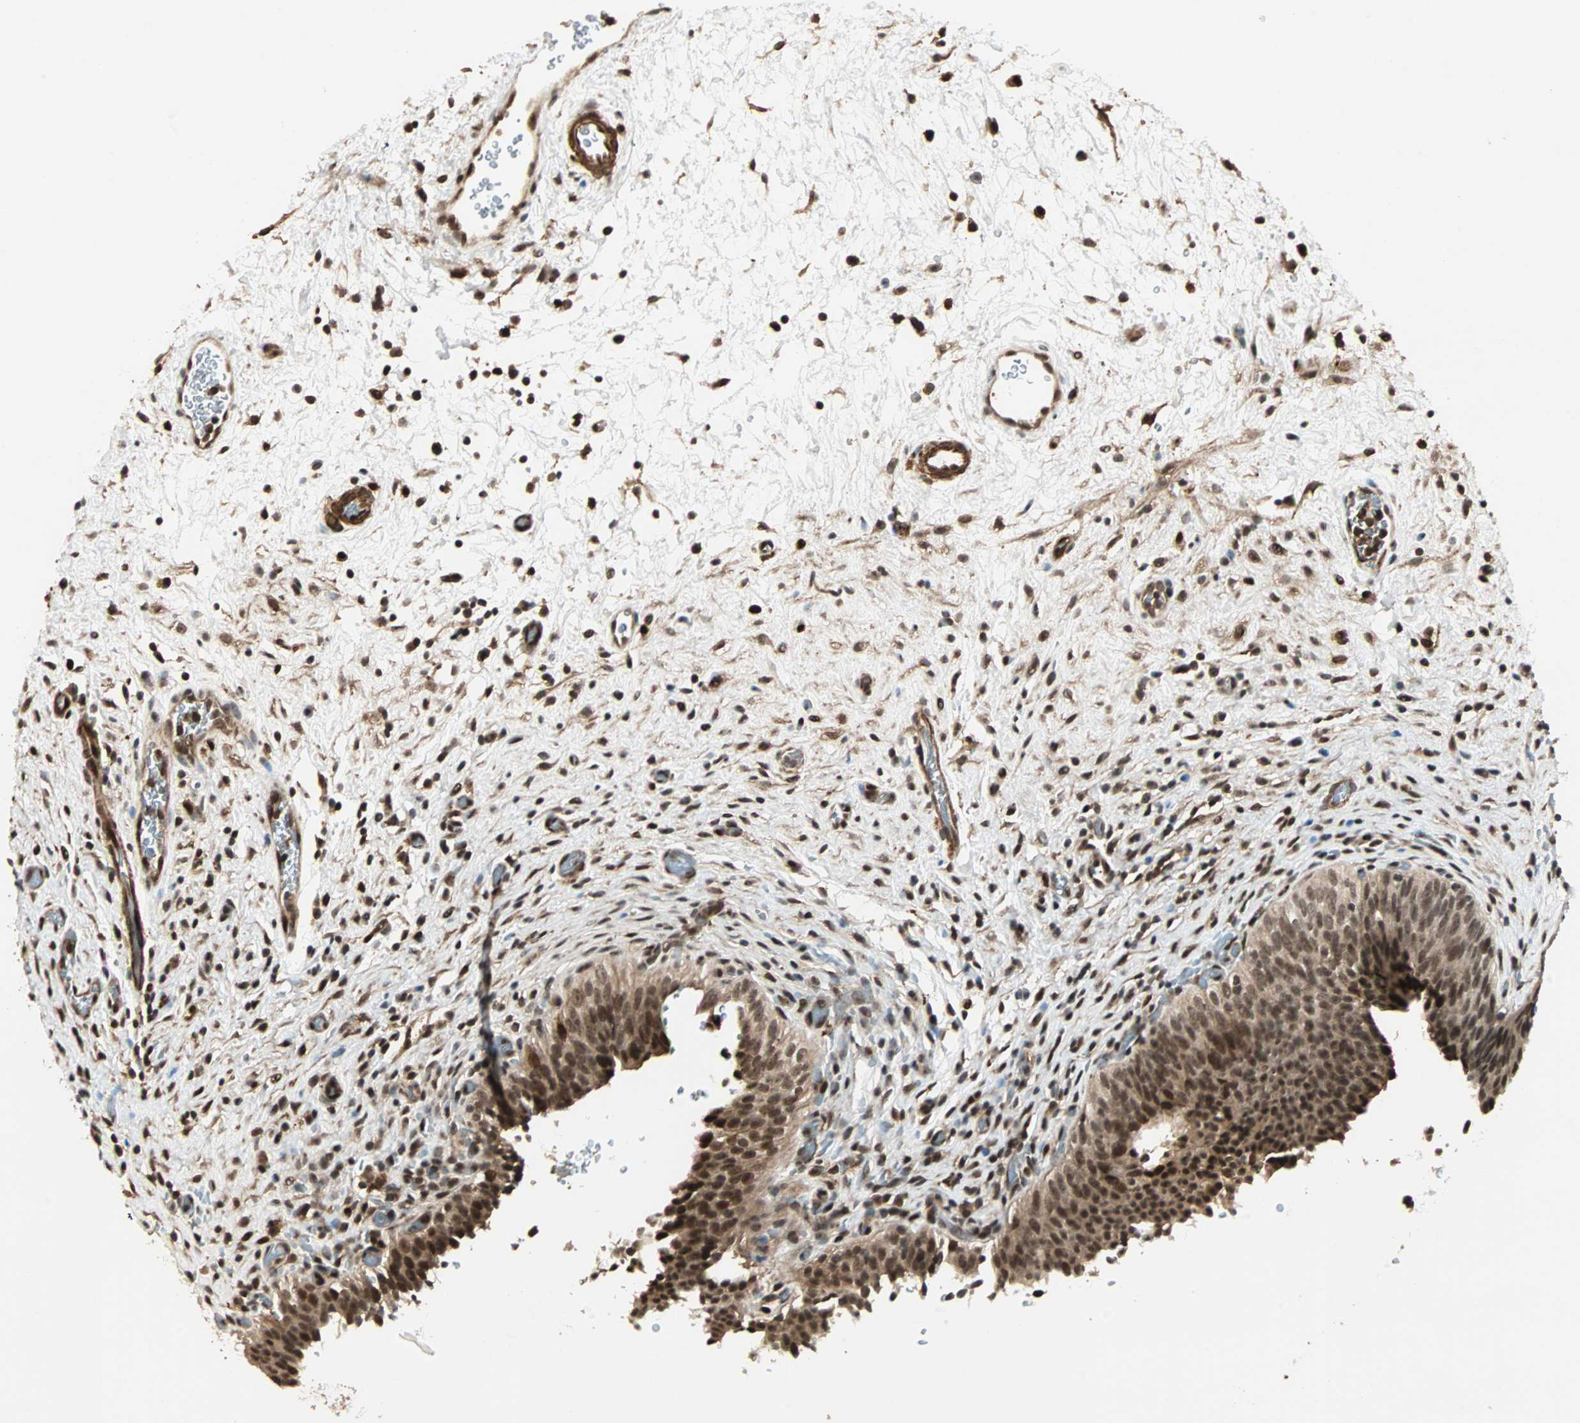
{"staining": {"intensity": "moderate", "quantity": ">75%", "location": "cytoplasmic/membranous,nuclear"}, "tissue": "urinary bladder", "cell_type": "Urothelial cells", "image_type": "normal", "snomed": [{"axis": "morphology", "description": "Normal tissue, NOS"}, {"axis": "topography", "description": "Urinary bladder"}], "caption": "Unremarkable urinary bladder demonstrates moderate cytoplasmic/membranous,nuclear positivity in about >75% of urothelial cells, visualized by immunohistochemistry. (DAB (3,3'-diaminobenzidine) IHC, brown staining for protein, blue staining for nuclei).", "gene": "ZBED9", "patient": {"sex": "male", "age": 51}}